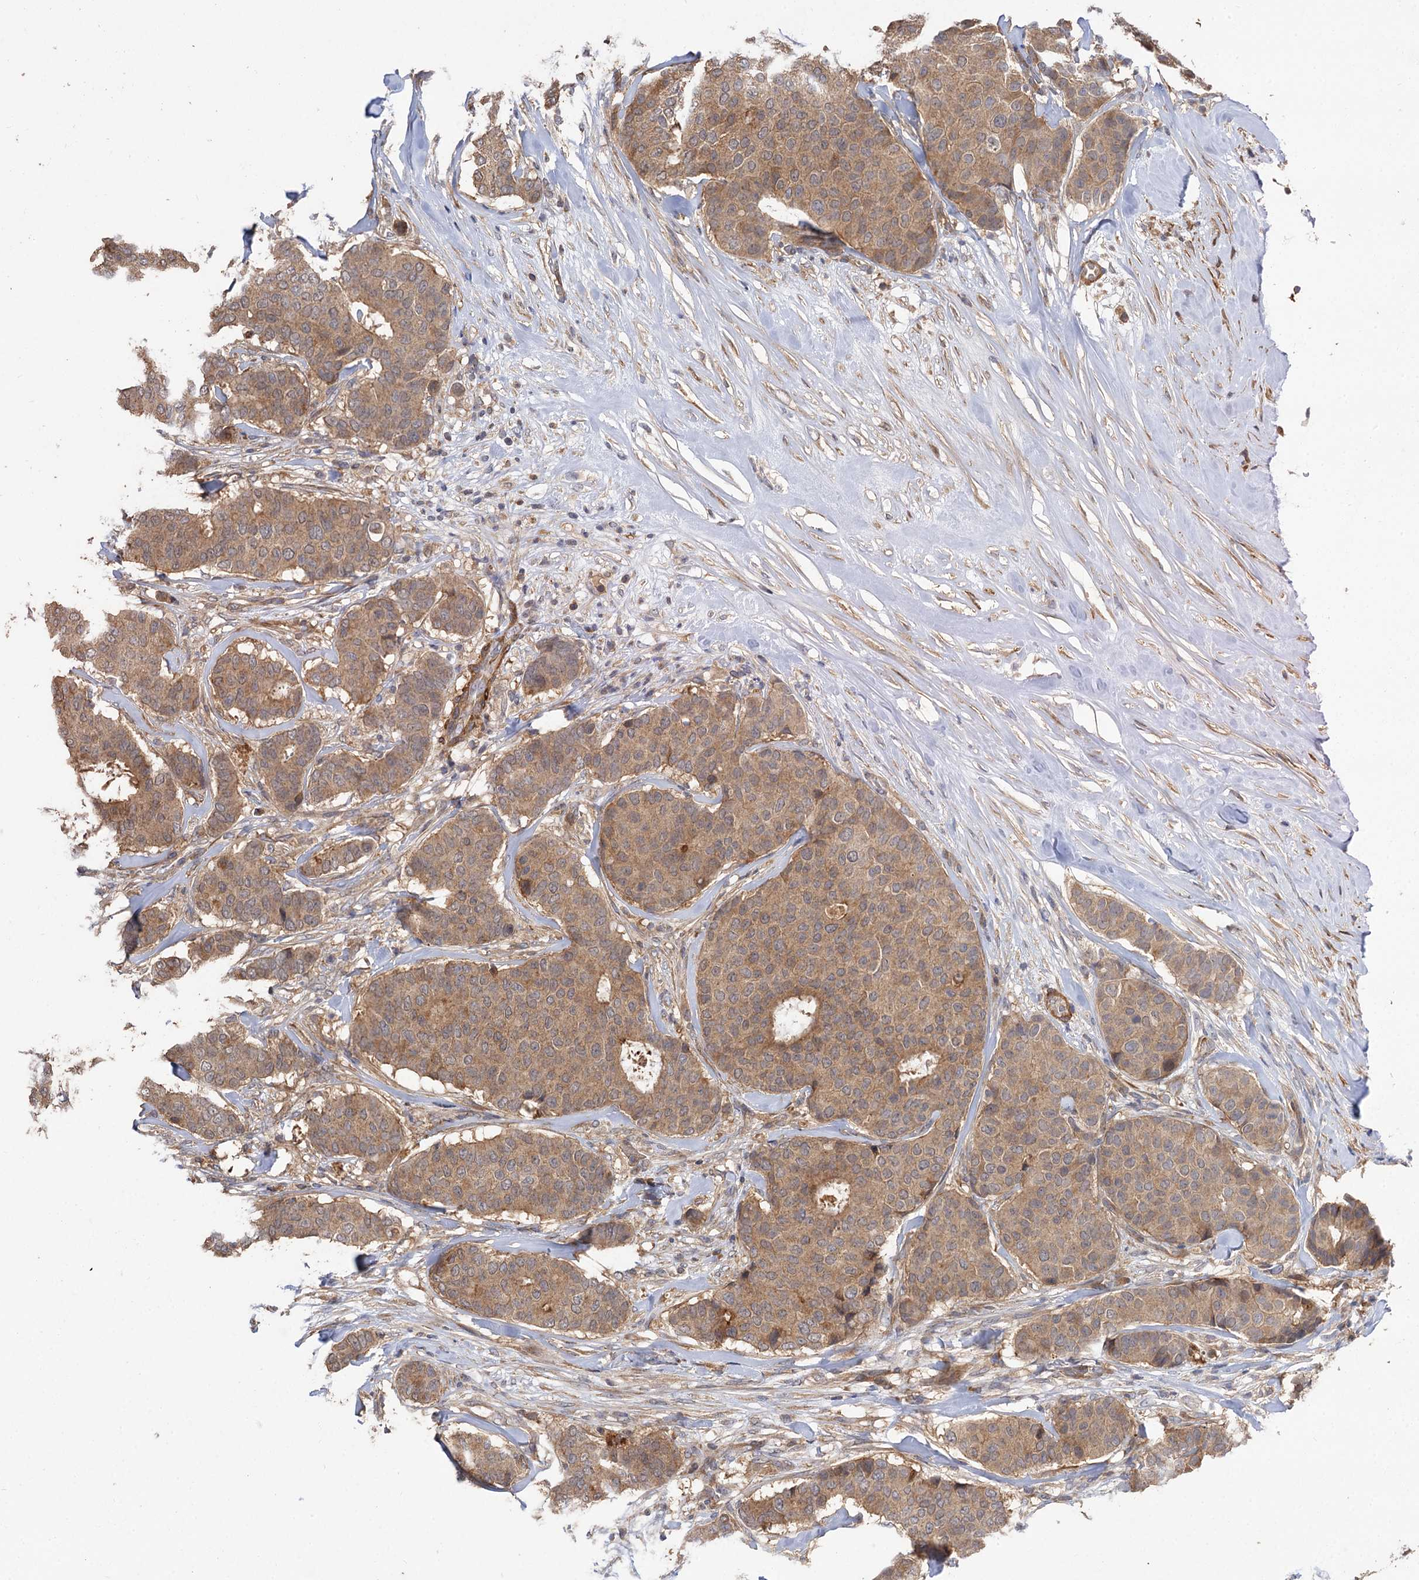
{"staining": {"intensity": "moderate", "quantity": ">75%", "location": "cytoplasmic/membranous"}, "tissue": "breast cancer", "cell_type": "Tumor cells", "image_type": "cancer", "snomed": [{"axis": "morphology", "description": "Duct carcinoma"}, {"axis": "topography", "description": "Breast"}], "caption": "Brown immunohistochemical staining in human intraductal carcinoma (breast) reveals moderate cytoplasmic/membranous staining in about >75% of tumor cells. (DAB (3,3'-diaminobenzidine) = brown stain, brightfield microscopy at high magnification).", "gene": "FBXW8", "patient": {"sex": "female", "age": 75}}